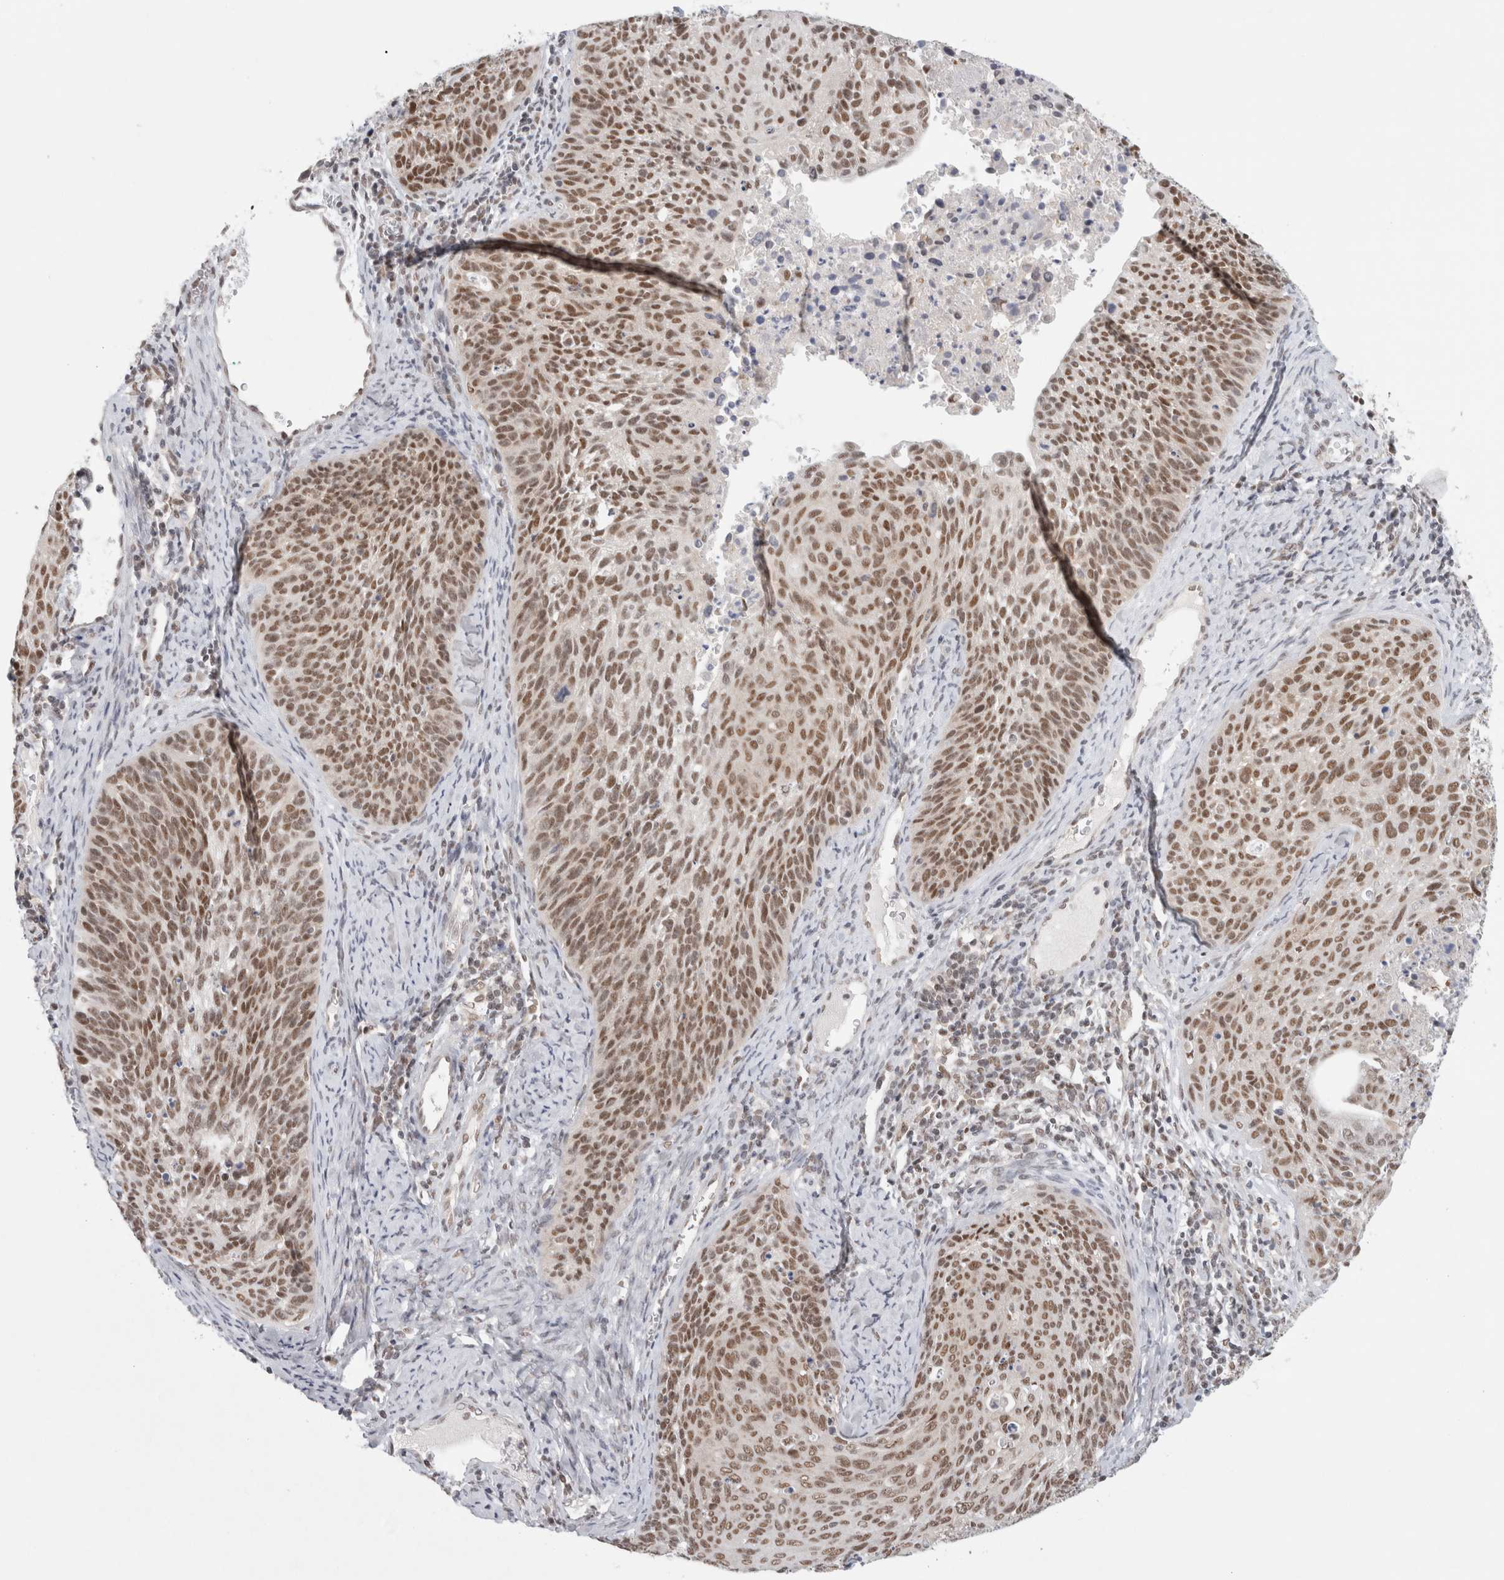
{"staining": {"intensity": "strong", "quantity": ">75%", "location": "nuclear"}, "tissue": "cervical cancer", "cell_type": "Tumor cells", "image_type": "cancer", "snomed": [{"axis": "morphology", "description": "Squamous cell carcinoma, NOS"}, {"axis": "topography", "description": "Cervix"}], "caption": "Immunohistochemistry (IHC) of cervical cancer exhibits high levels of strong nuclear positivity in approximately >75% of tumor cells.", "gene": "TRMT12", "patient": {"sex": "female", "age": 55}}